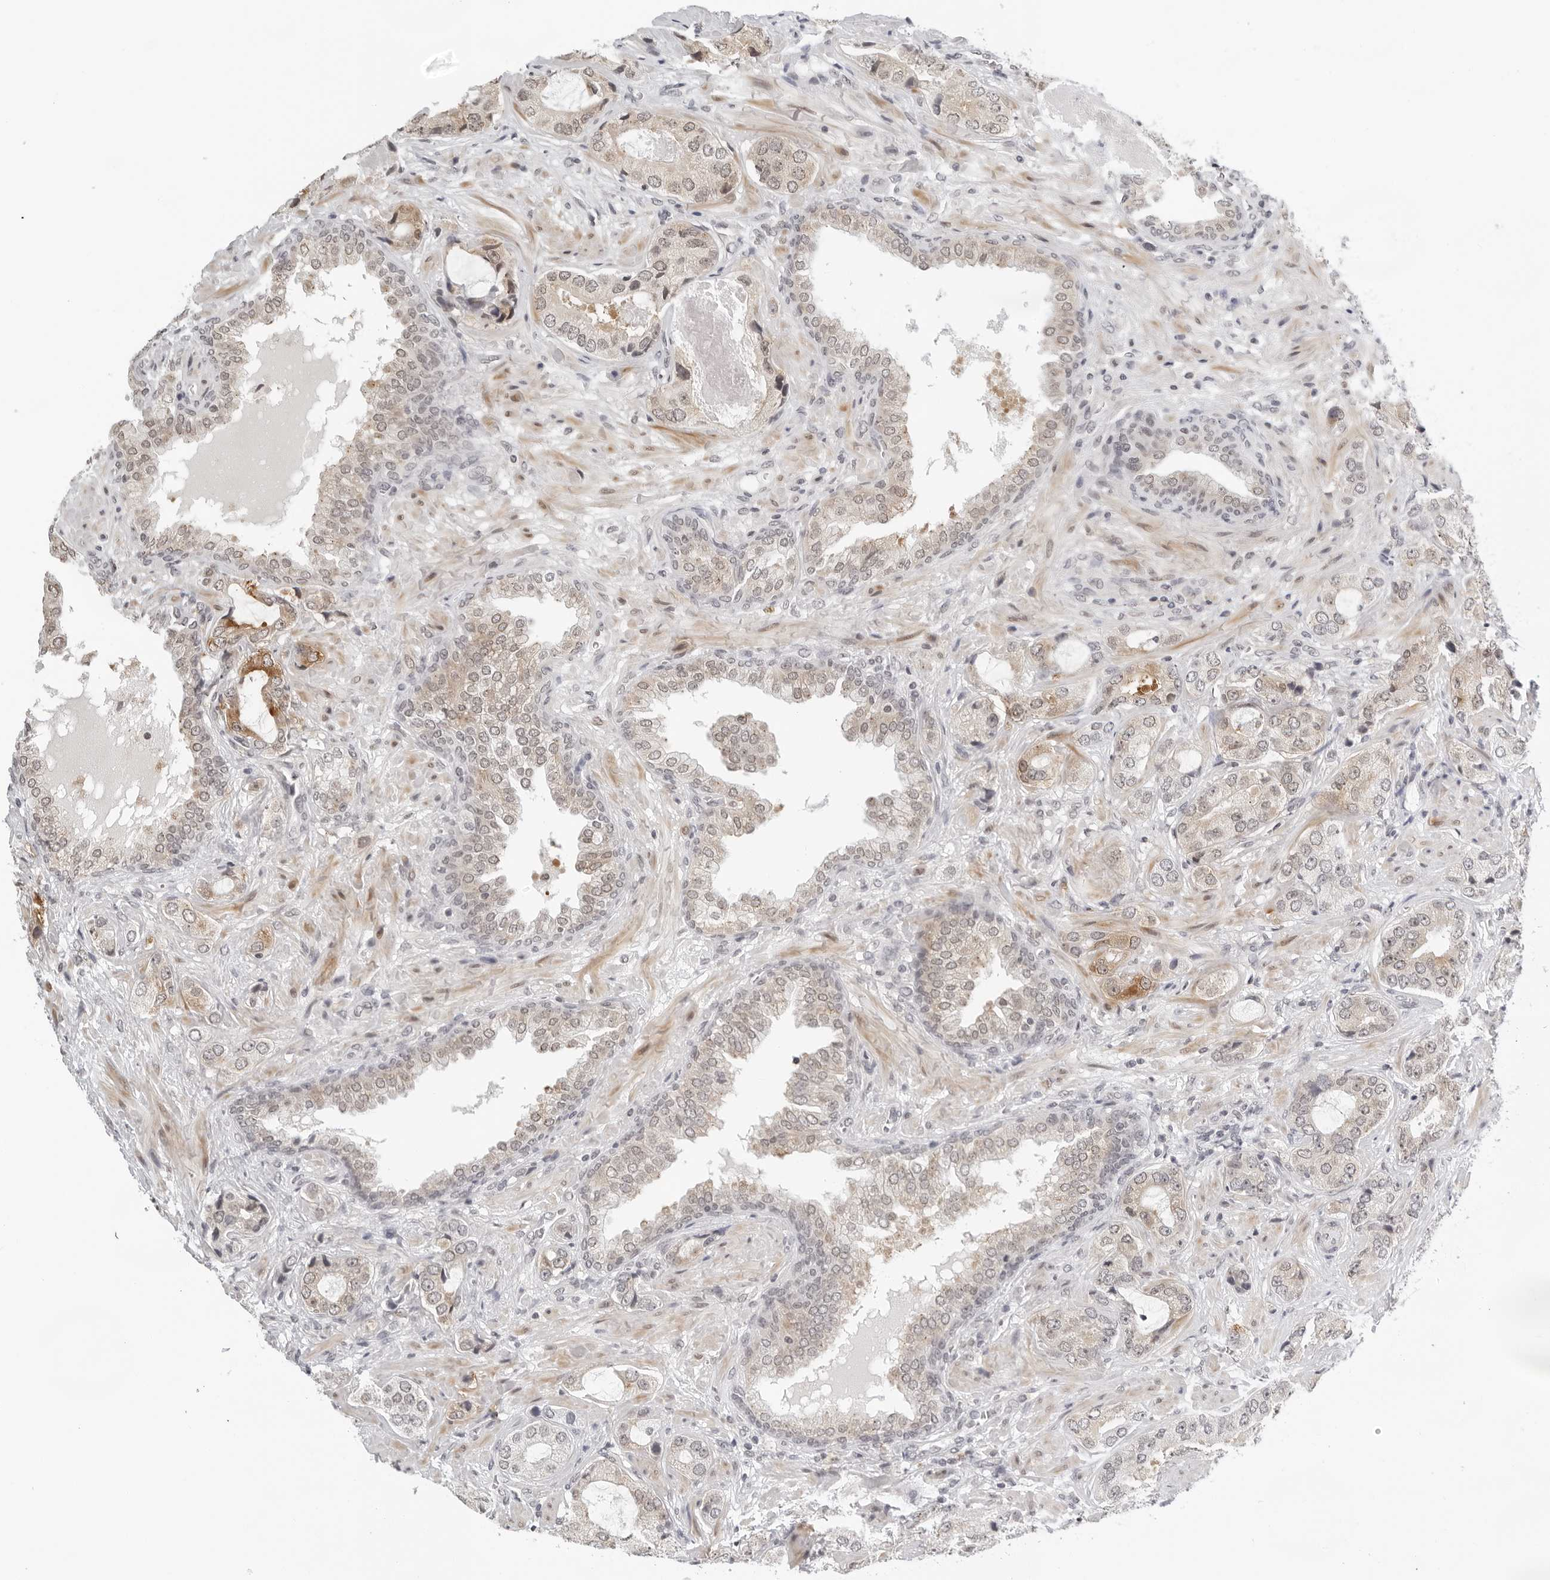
{"staining": {"intensity": "weak", "quantity": "<25%", "location": "cytoplasmic/membranous,nuclear"}, "tissue": "prostate cancer", "cell_type": "Tumor cells", "image_type": "cancer", "snomed": [{"axis": "morphology", "description": "Normal tissue, NOS"}, {"axis": "morphology", "description": "Adenocarcinoma, High grade"}, {"axis": "topography", "description": "Prostate"}, {"axis": "topography", "description": "Peripheral nerve tissue"}], "caption": "This is a image of immunohistochemistry staining of prostate cancer (adenocarcinoma (high-grade)), which shows no positivity in tumor cells.", "gene": "TOX4", "patient": {"sex": "male", "age": 59}}